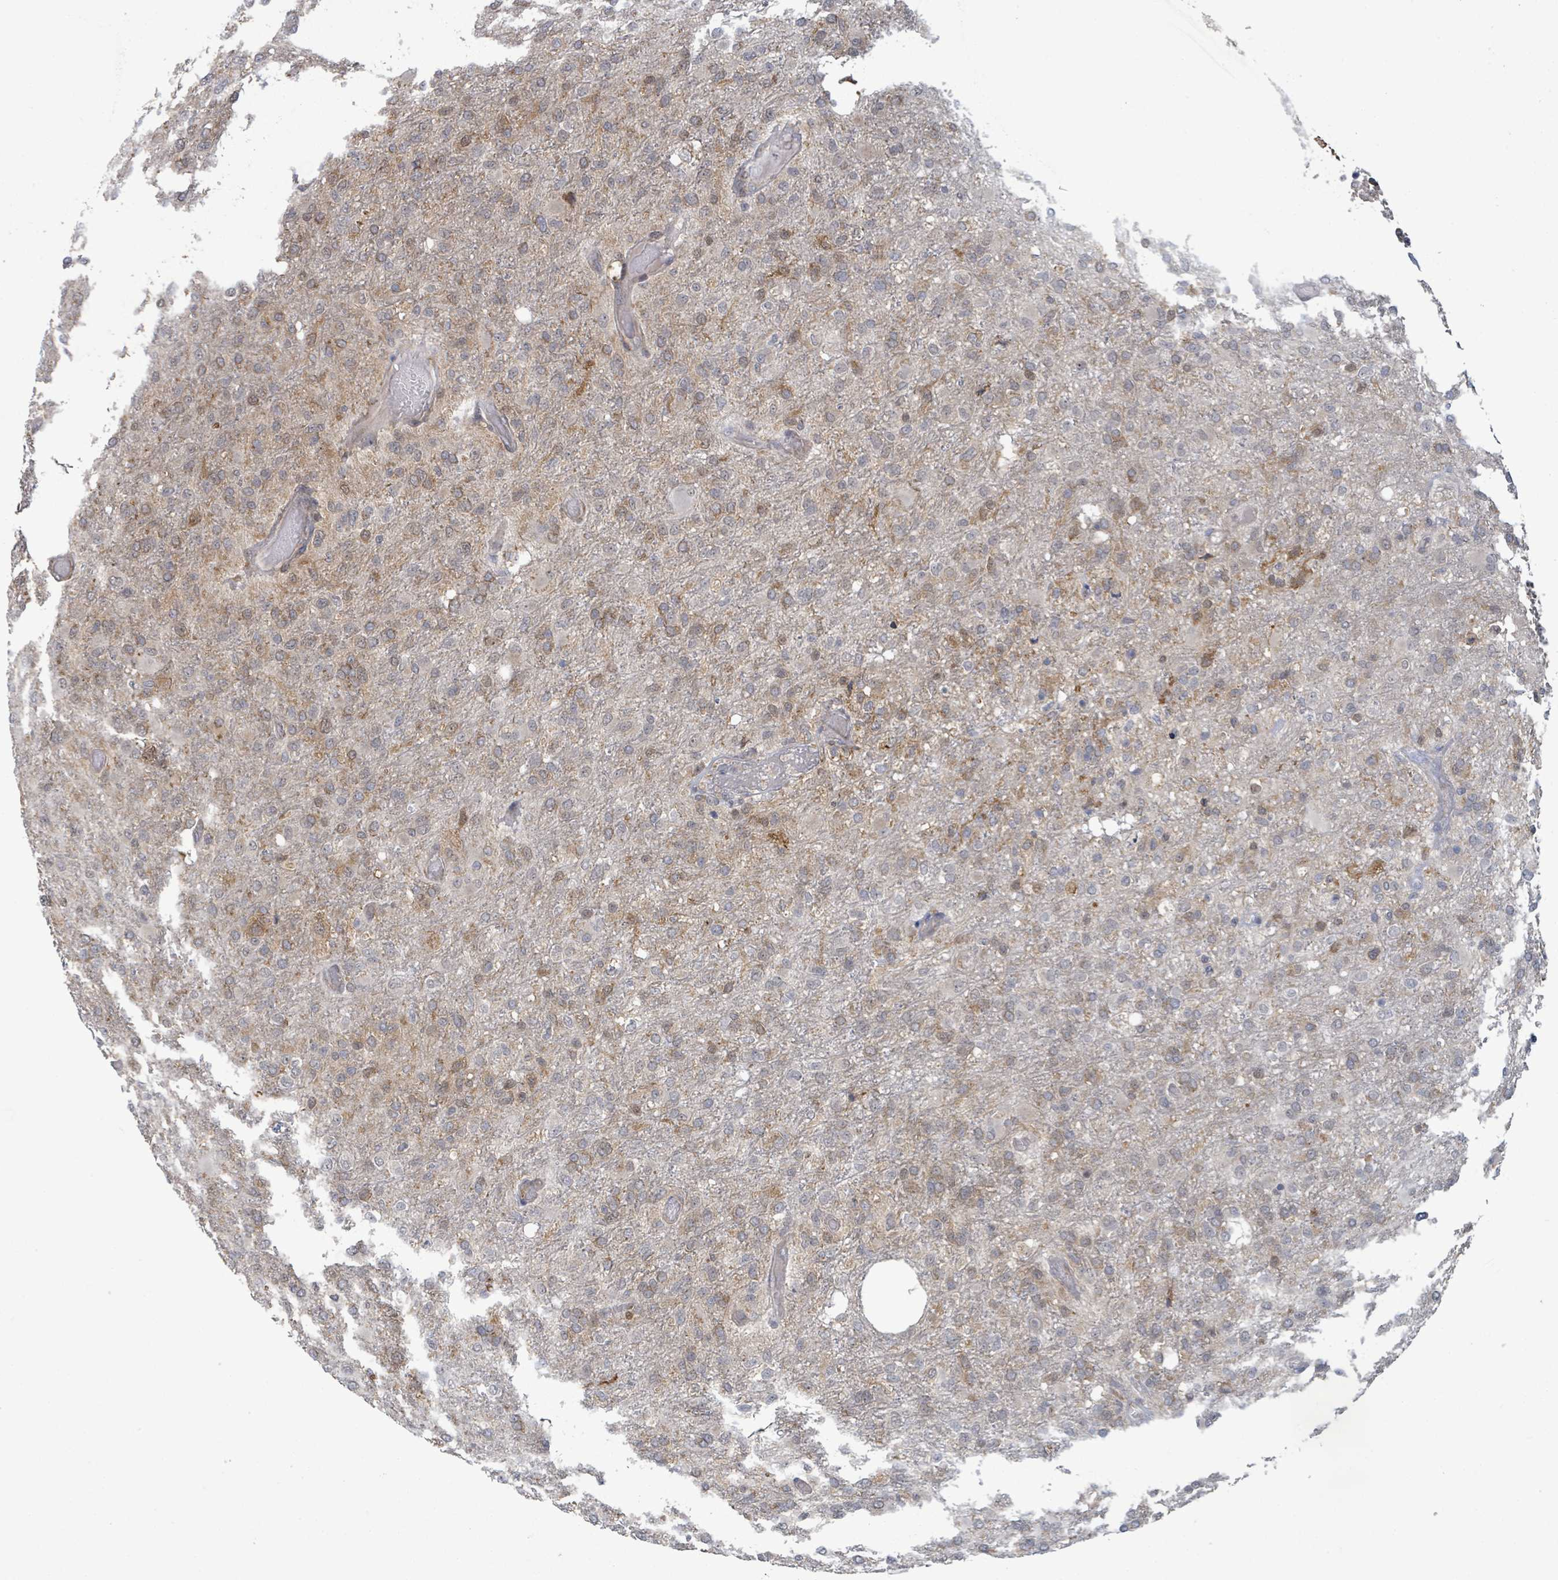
{"staining": {"intensity": "moderate", "quantity": "25%-75%", "location": "cytoplasmic/membranous"}, "tissue": "glioma", "cell_type": "Tumor cells", "image_type": "cancer", "snomed": [{"axis": "morphology", "description": "Glioma, malignant, High grade"}, {"axis": "topography", "description": "Brain"}], "caption": "A high-resolution micrograph shows immunohistochemistry (IHC) staining of glioma, which displays moderate cytoplasmic/membranous positivity in approximately 25%-75% of tumor cells.", "gene": "SHROOM2", "patient": {"sex": "female", "age": 74}}